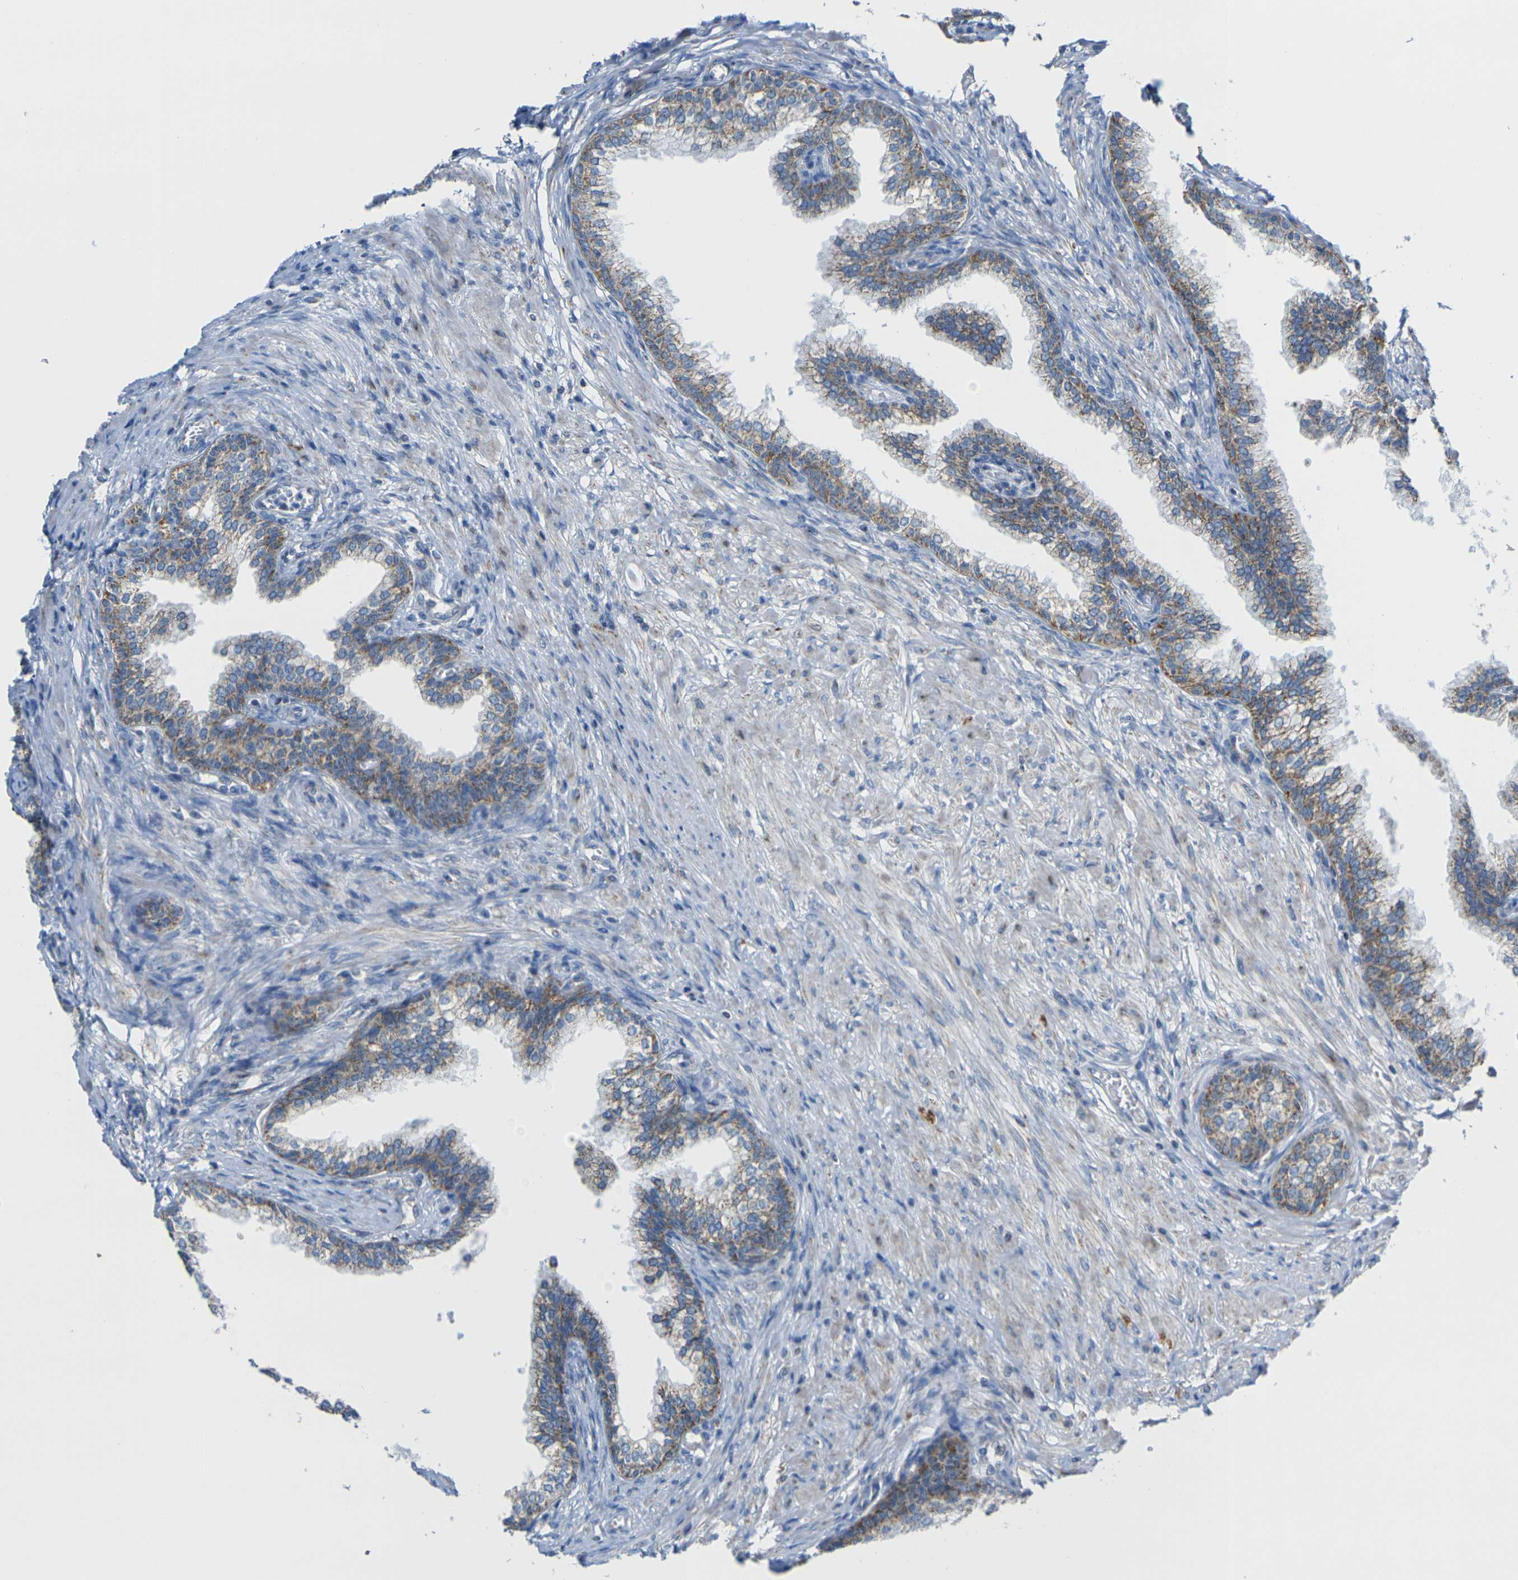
{"staining": {"intensity": "moderate", "quantity": ">75%", "location": "cytoplasmic/membranous"}, "tissue": "prostate", "cell_type": "Glandular cells", "image_type": "normal", "snomed": [{"axis": "morphology", "description": "Normal tissue, NOS"}, {"axis": "morphology", "description": "Urothelial carcinoma, Low grade"}, {"axis": "topography", "description": "Urinary bladder"}, {"axis": "topography", "description": "Prostate"}], "caption": "Benign prostate reveals moderate cytoplasmic/membranous staining in about >75% of glandular cells, visualized by immunohistochemistry.", "gene": "TMEM204", "patient": {"sex": "male", "age": 60}}